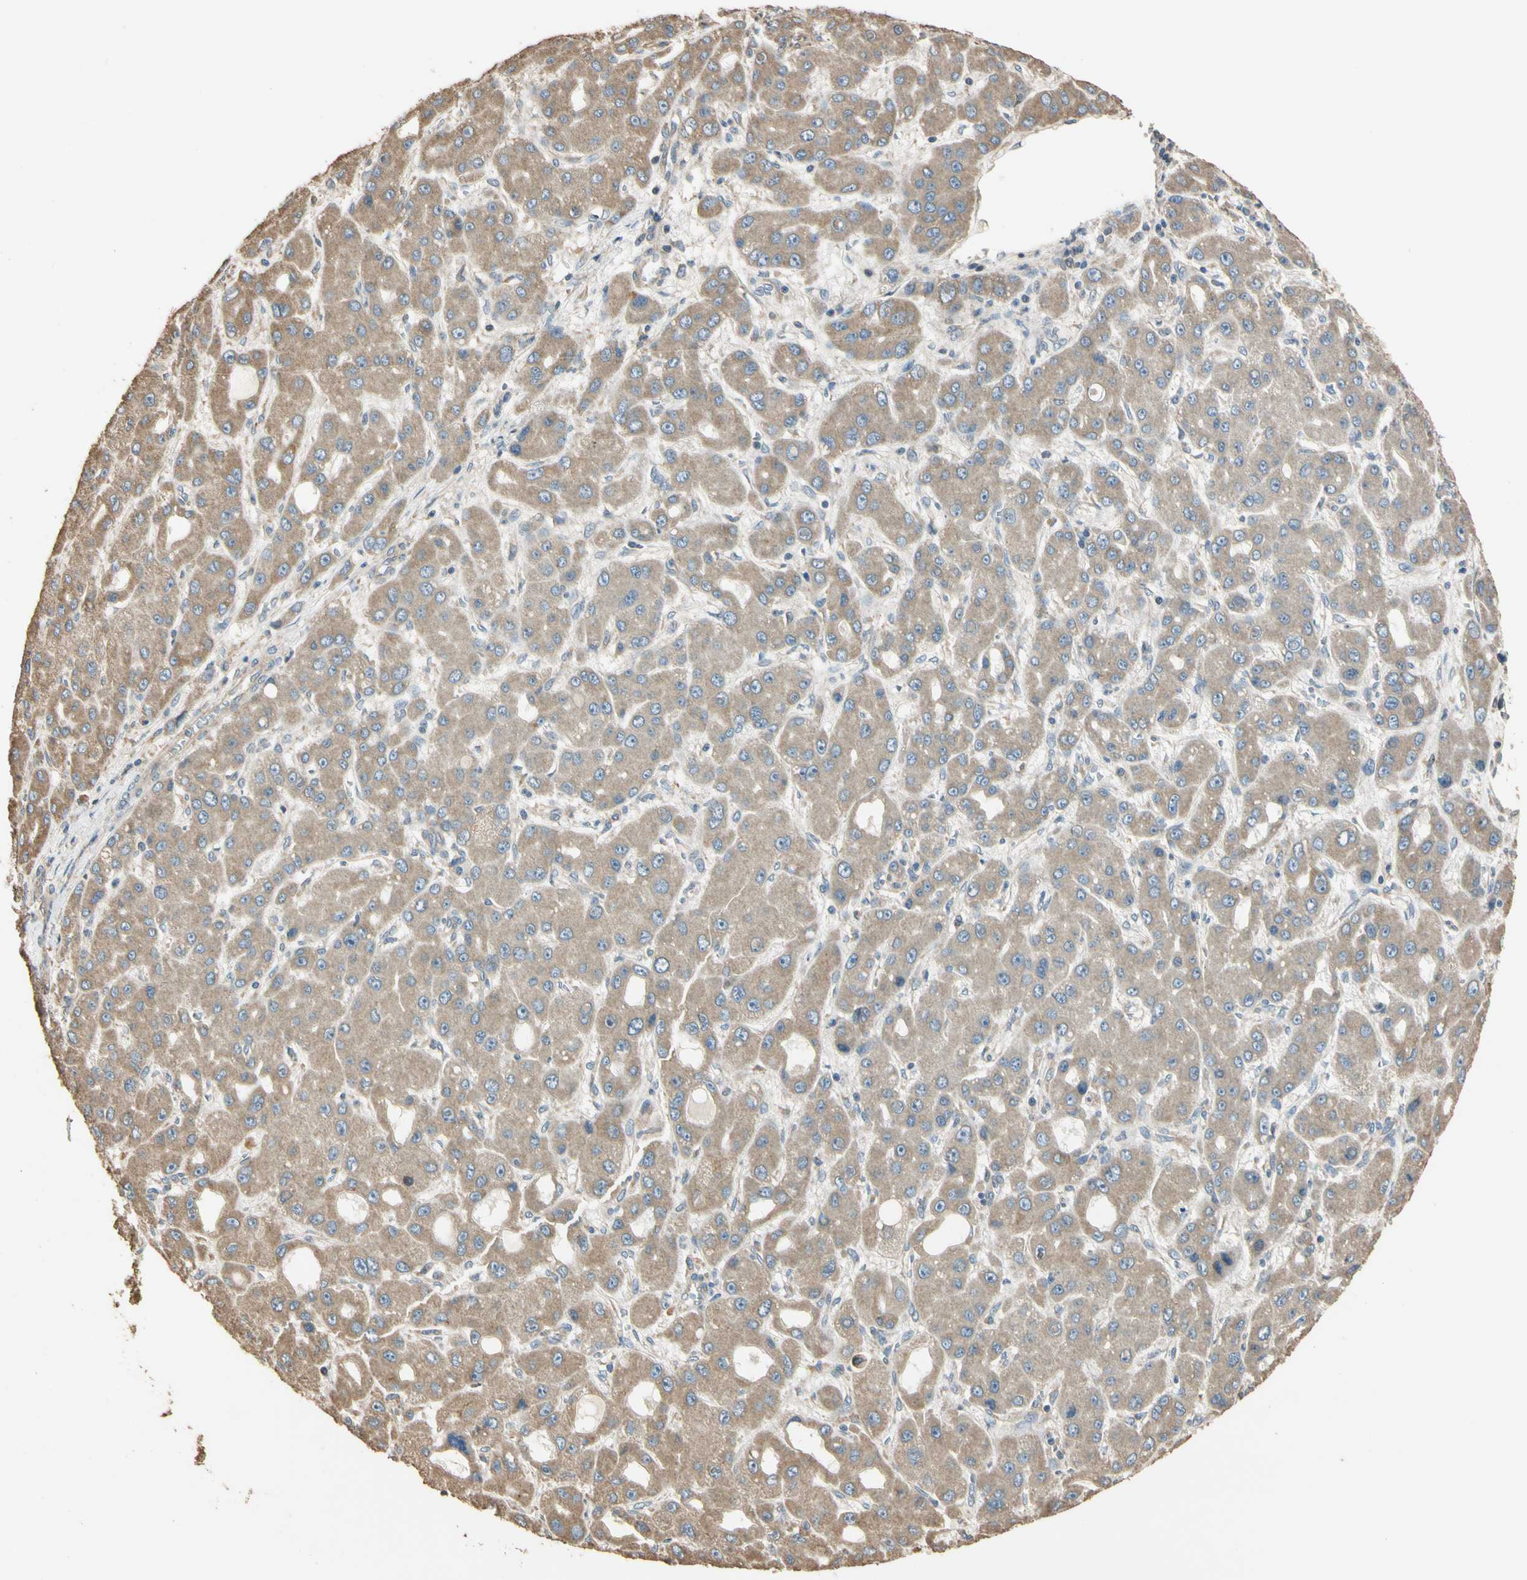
{"staining": {"intensity": "moderate", "quantity": ">75%", "location": "cytoplasmic/membranous"}, "tissue": "liver cancer", "cell_type": "Tumor cells", "image_type": "cancer", "snomed": [{"axis": "morphology", "description": "Carcinoma, Hepatocellular, NOS"}, {"axis": "topography", "description": "Liver"}], "caption": "IHC (DAB (3,3'-diaminobenzidine)) staining of human liver cancer displays moderate cytoplasmic/membranous protein staining in approximately >75% of tumor cells. (IHC, brightfield microscopy, high magnification).", "gene": "STX18", "patient": {"sex": "male", "age": 55}}